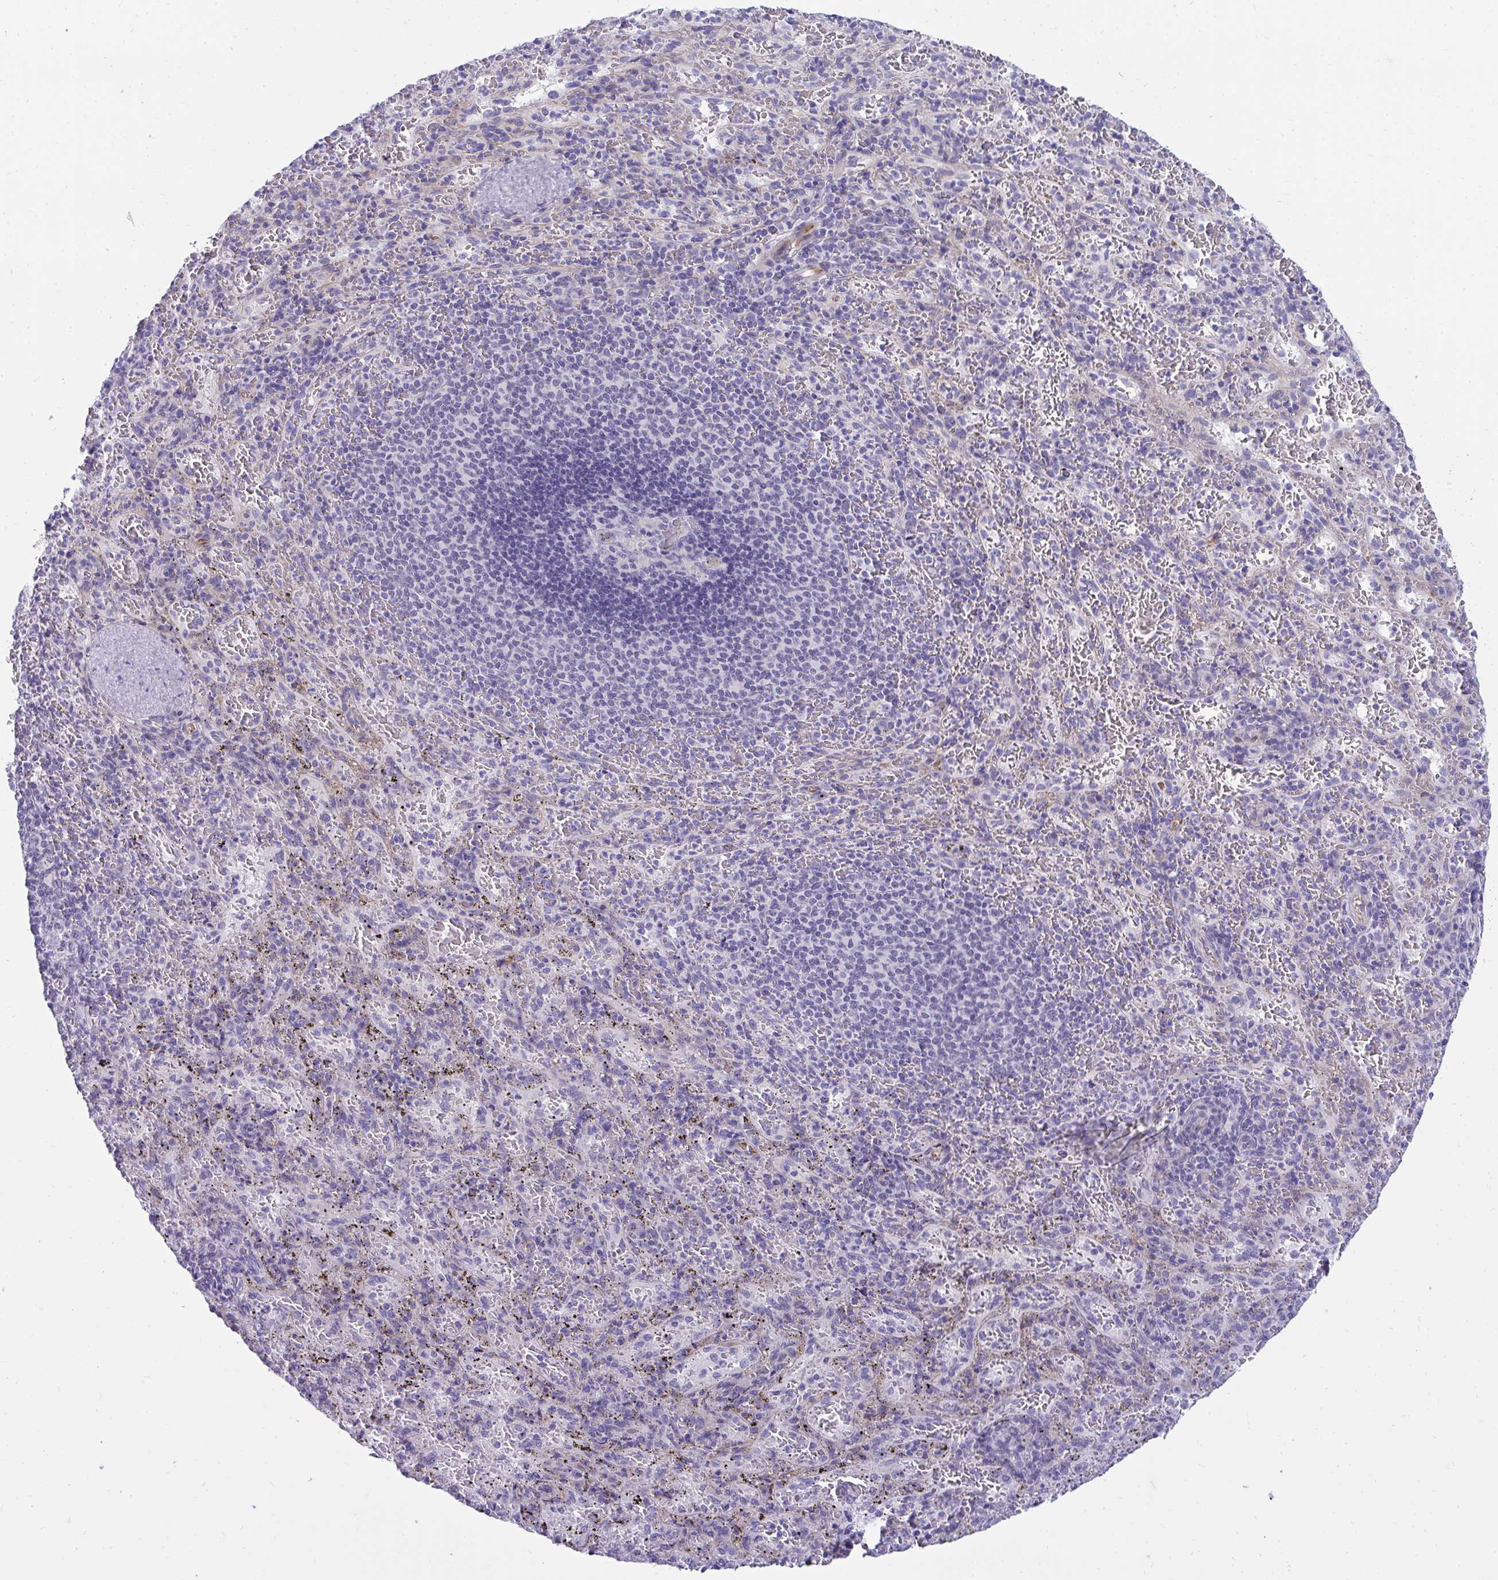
{"staining": {"intensity": "negative", "quantity": "none", "location": "none"}, "tissue": "spleen", "cell_type": "Cells in red pulp", "image_type": "normal", "snomed": [{"axis": "morphology", "description": "Normal tissue, NOS"}, {"axis": "topography", "description": "Spleen"}], "caption": "Immunohistochemistry (IHC) of benign spleen displays no positivity in cells in red pulp.", "gene": "TSBP1", "patient": {"sex": "male", "age": 57}}